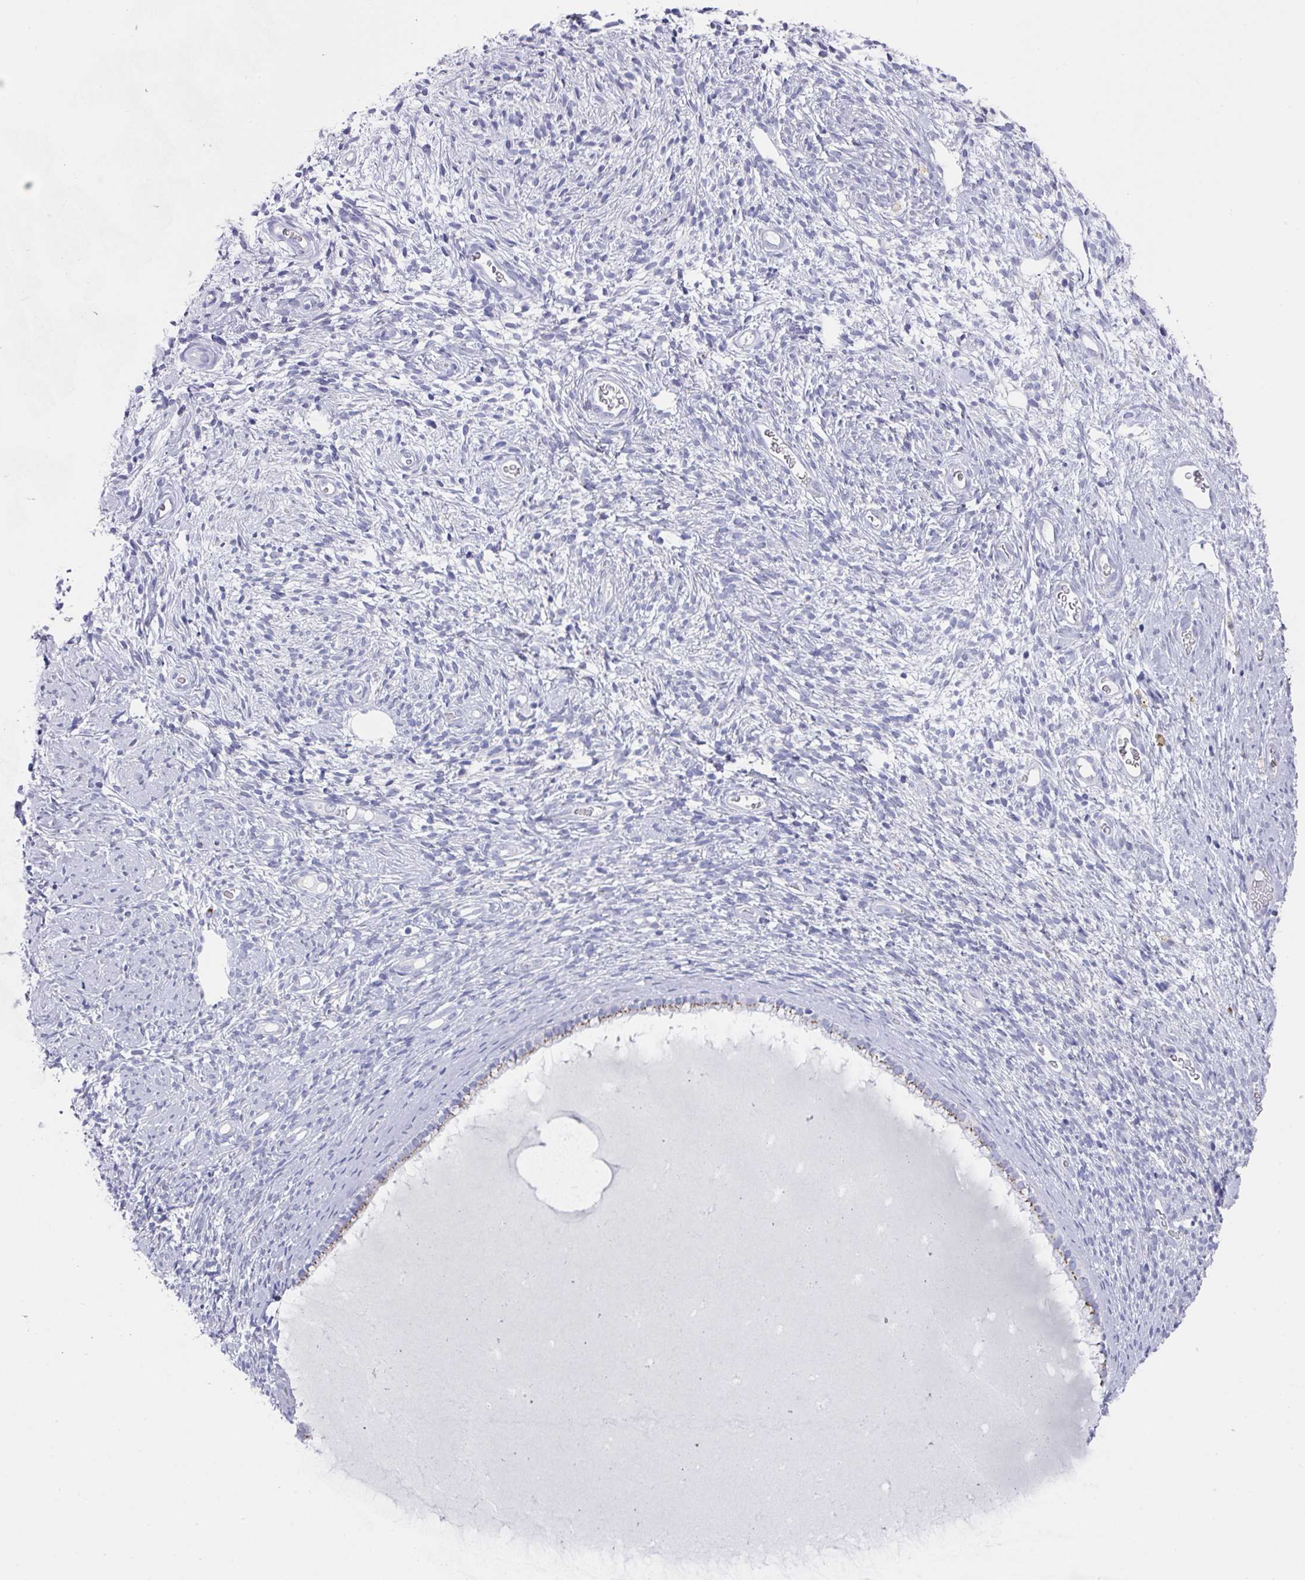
{"staining": {"intensity": "moderate", "quantity": "25%-75%", "location": "cytoplasmic/membranous"}, "tissue": "cervix", "cell_type": "Glandular cells", "image_type": "normal", "snomed": [{"axis": "morphology", "description": "Normal tissue, NOS"}, {"axis": "topography", "description": "Cervix"}], "caption": "IHC of unremarkable human cervix exhibits medium levels of moderate cytoplasmic/membranous staining in approximately 25%-75% of glandular cells.", "gene": "VKORC1L1", "patient": {"sex": "female", "age": 76}}